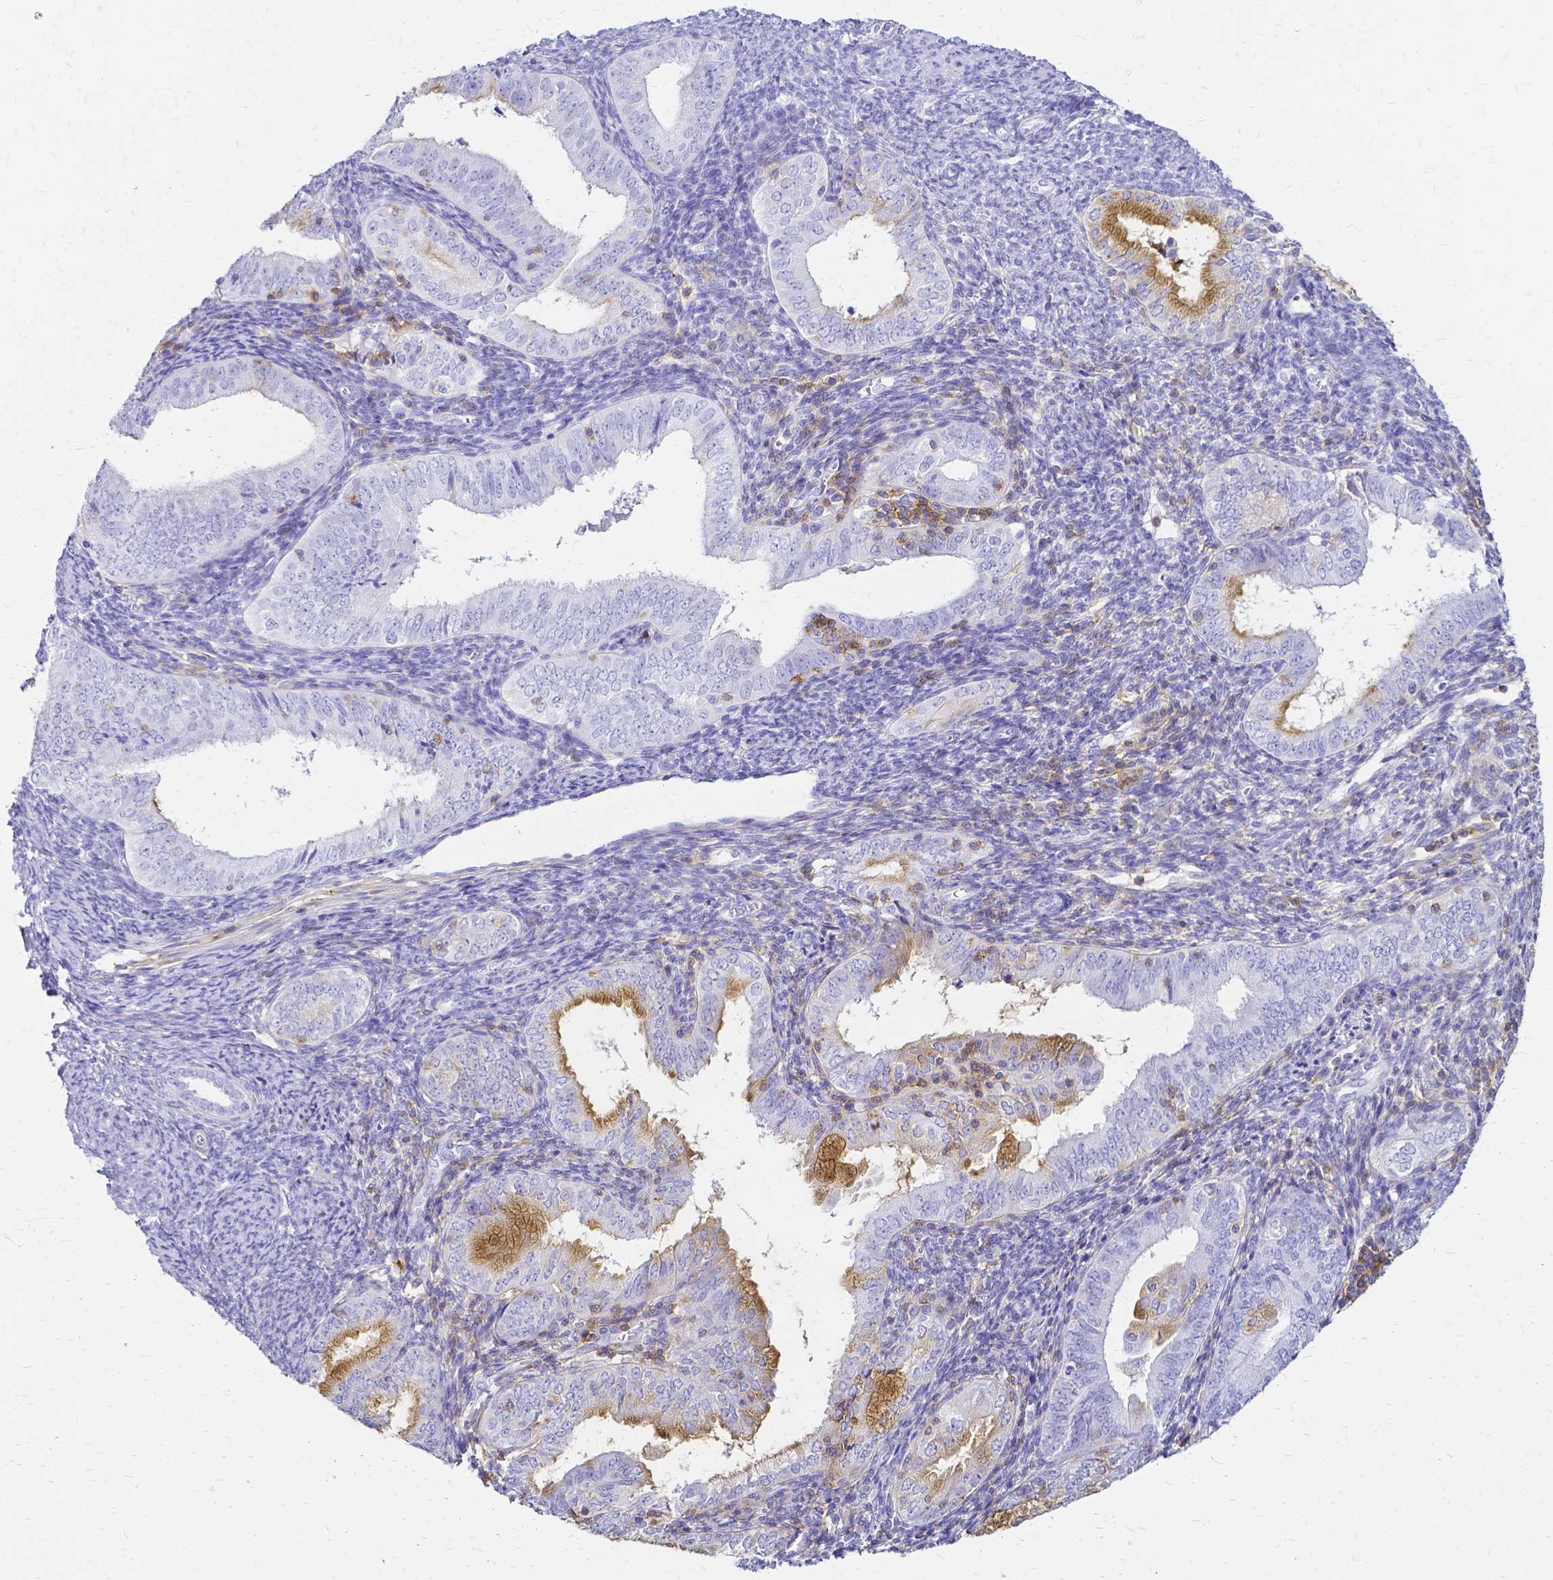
{"staining": {"intensity": "moderate", "quantity": "<25%", "location": "cytoplasmic/membranous"}, "tissue": "endometrial cancer", "cell_type": "Tumor cells", "image_type": "cancer", "snomed": [{"axis": "morphology", "description": "Adenocarcinoma, NOS"}, {"axis": "topography", "description": "Endometrium"}], "caption": "Immunohistochemistry (IHC) of human endometrial cancer reveals low levels of moderate cytoplasmic/membranous staining in approximately <25% of tumor cells.", "gene": "HSPA12A", "patient": {"sex": "female", "age": 55}}